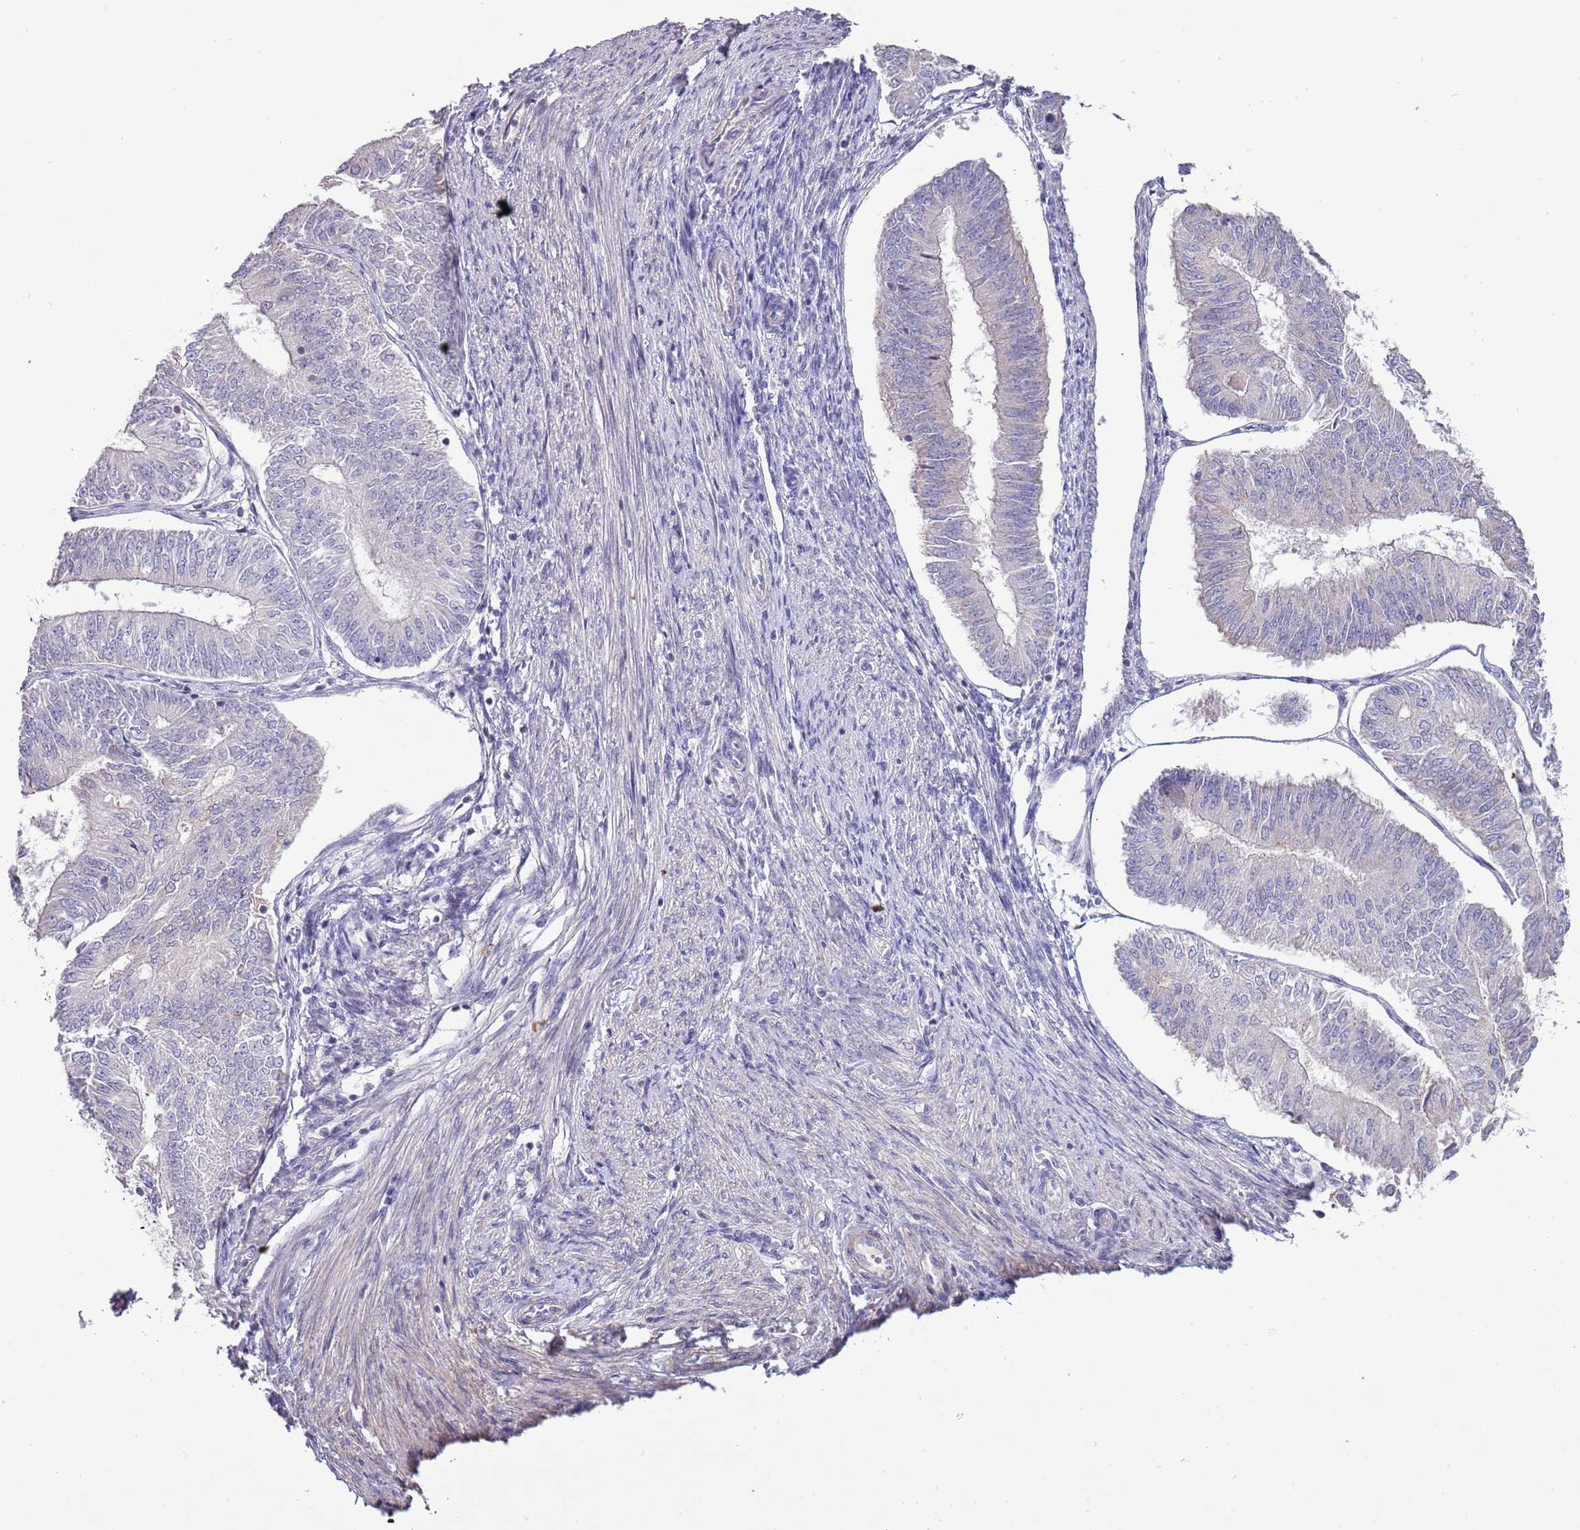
{"staining": {"intensity": "negative", "quantity": "none", "location": "none"}, "tissue": "endometrial cancer", "cell_type": "Tumor cells", "image_type": "cancer", "snomed": [{"axis": "morphology", "description": "Adenocarcinoma, NOS"}, {"axis": "topography", "description": "Endometrium"}], "caption": "This is an immunohistochemistry histopathology image of human endometrial cancer (adenocarcinoma). There is no expression in tumor cells.", "gene": "P2RY13", "patient": {"sex": "female", "age": 58}}